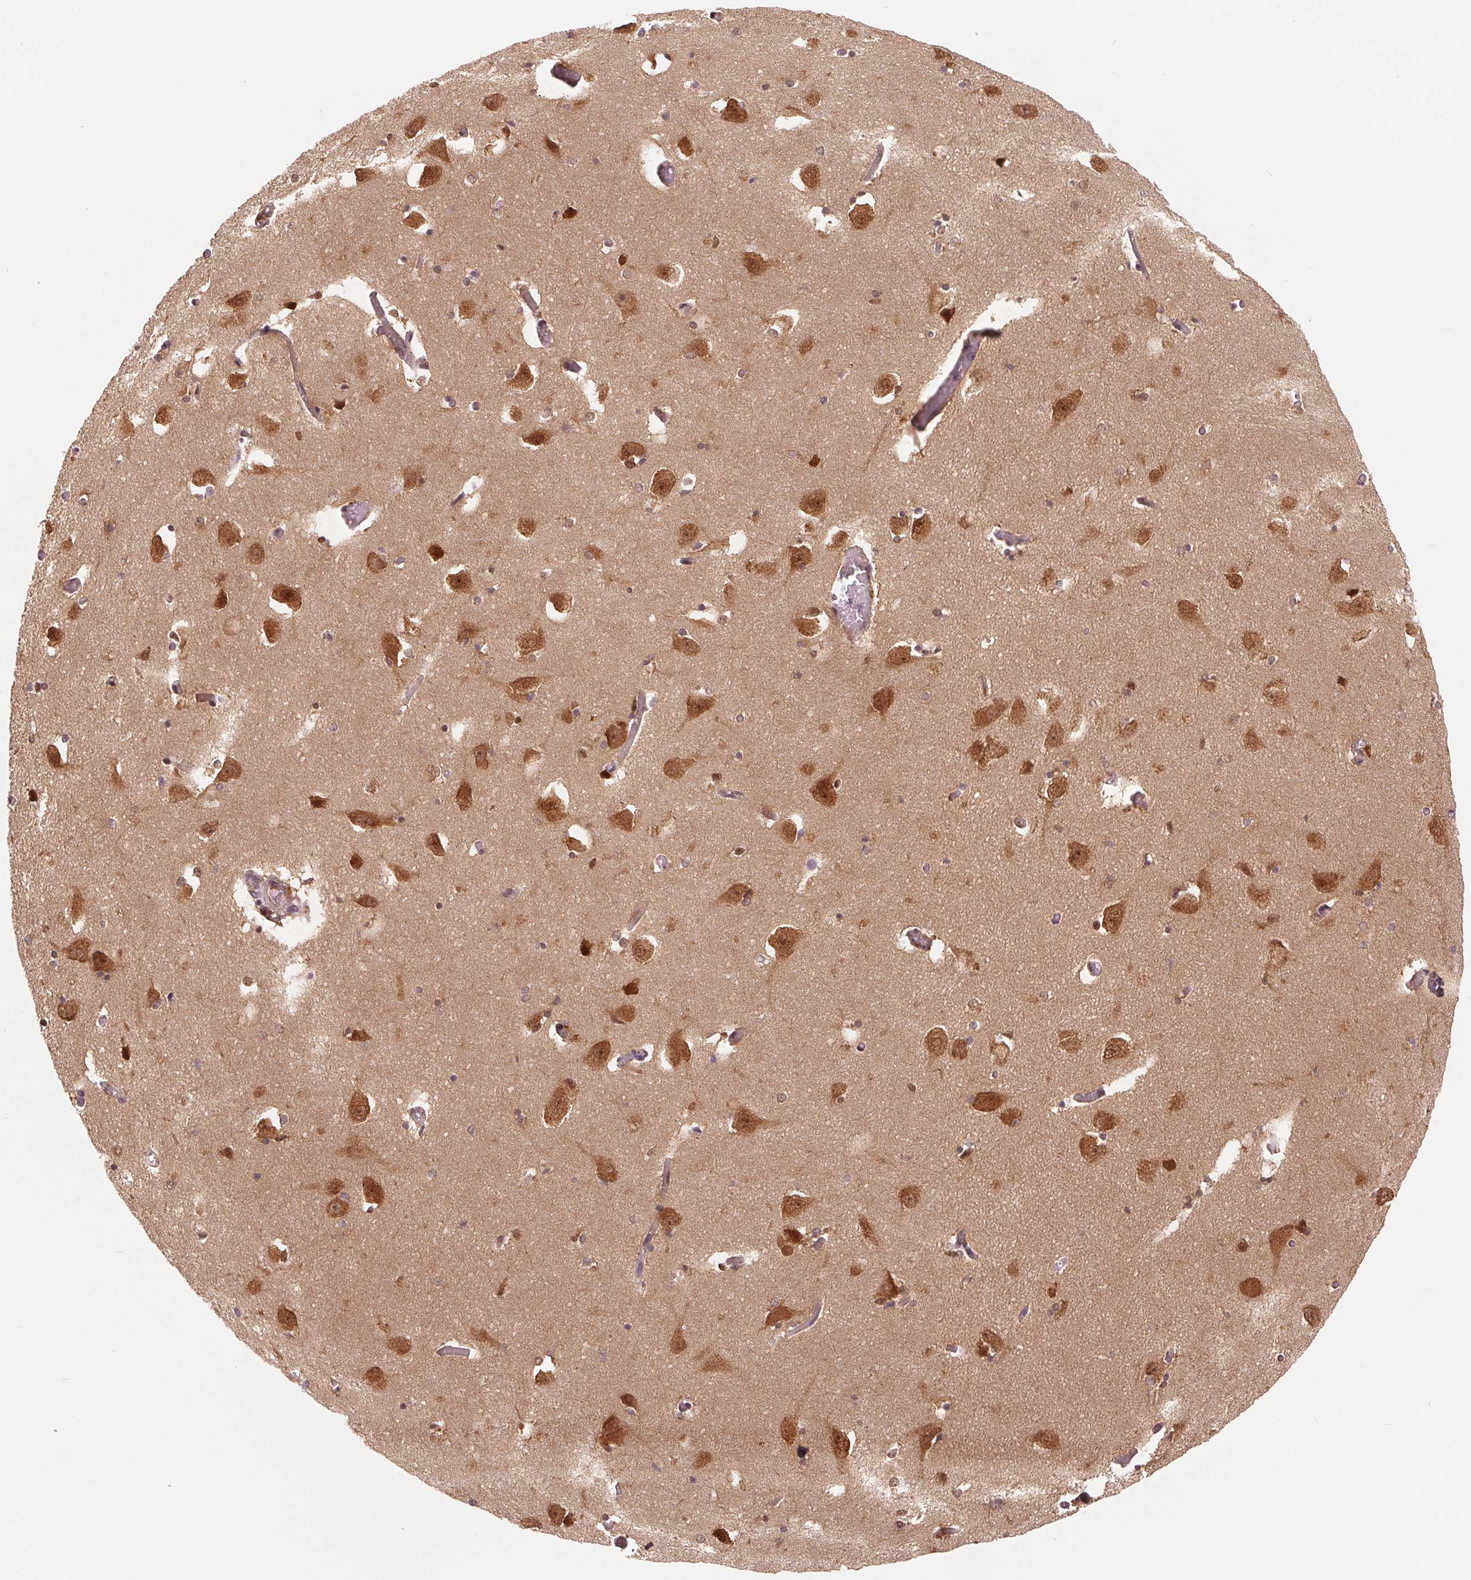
{"staining": {"intensity": "negative", "quantity": "none", "location": "none"}, "tissue": "caudate", "cell_type": "Glial cells", "image_type": "normal", "snomed": [{"axis": "morphology", "description": "Normal tissue, NOS"}, {"axis": "topography", "description": "Lateral ventricle wall"}, {"axis": "topography", "description": "Hippocampus"}], "caption": "Immunohistochemistry of benign caudate demonstrates no staining in glial cells. (DAB immunohistochemistry with hematoxylin counter stain).", "gene": "ERI3", "patient": {"sex": "female", "age": 63}}